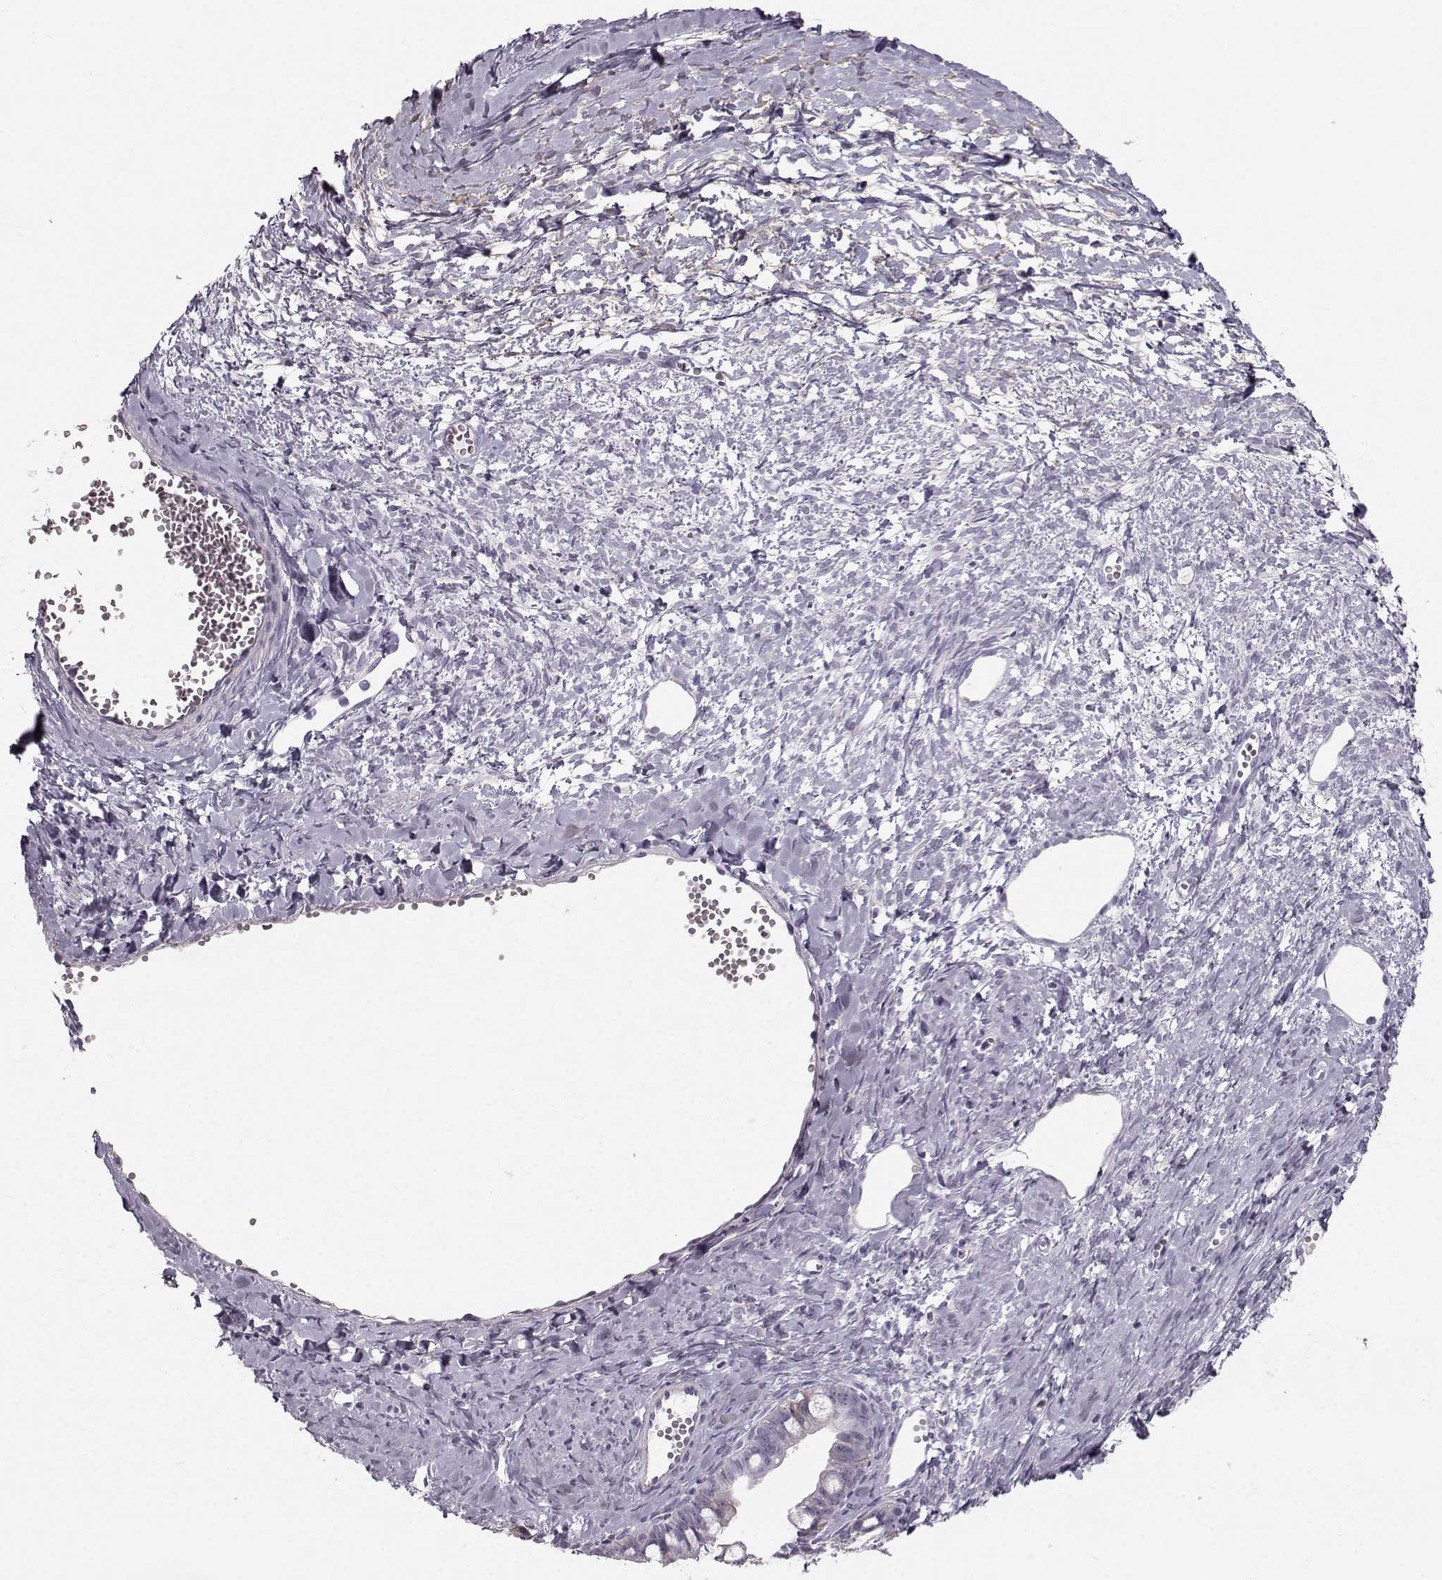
{"staining": {"intensity": "weak", "quantity": "<25%", "location": "cytoplasmic/membranous"}, "tissue": "ovarian cancer", "cell_type": "Tumor cells", "image_type": "cancer", "snomed": [{"axis": "morphology", "description": "Cystadenocarcinoma, mucinous, NOS"}, {"axis": "topography", "description": "Ovary"}], "caption": "This is a image of immunohistochemistry staining of ovarian mucinous cystadenocarcinoma, which shows no expression in tumor cells.", "gene": "CASR", "patient": {"sex": "female", "age": 63}}